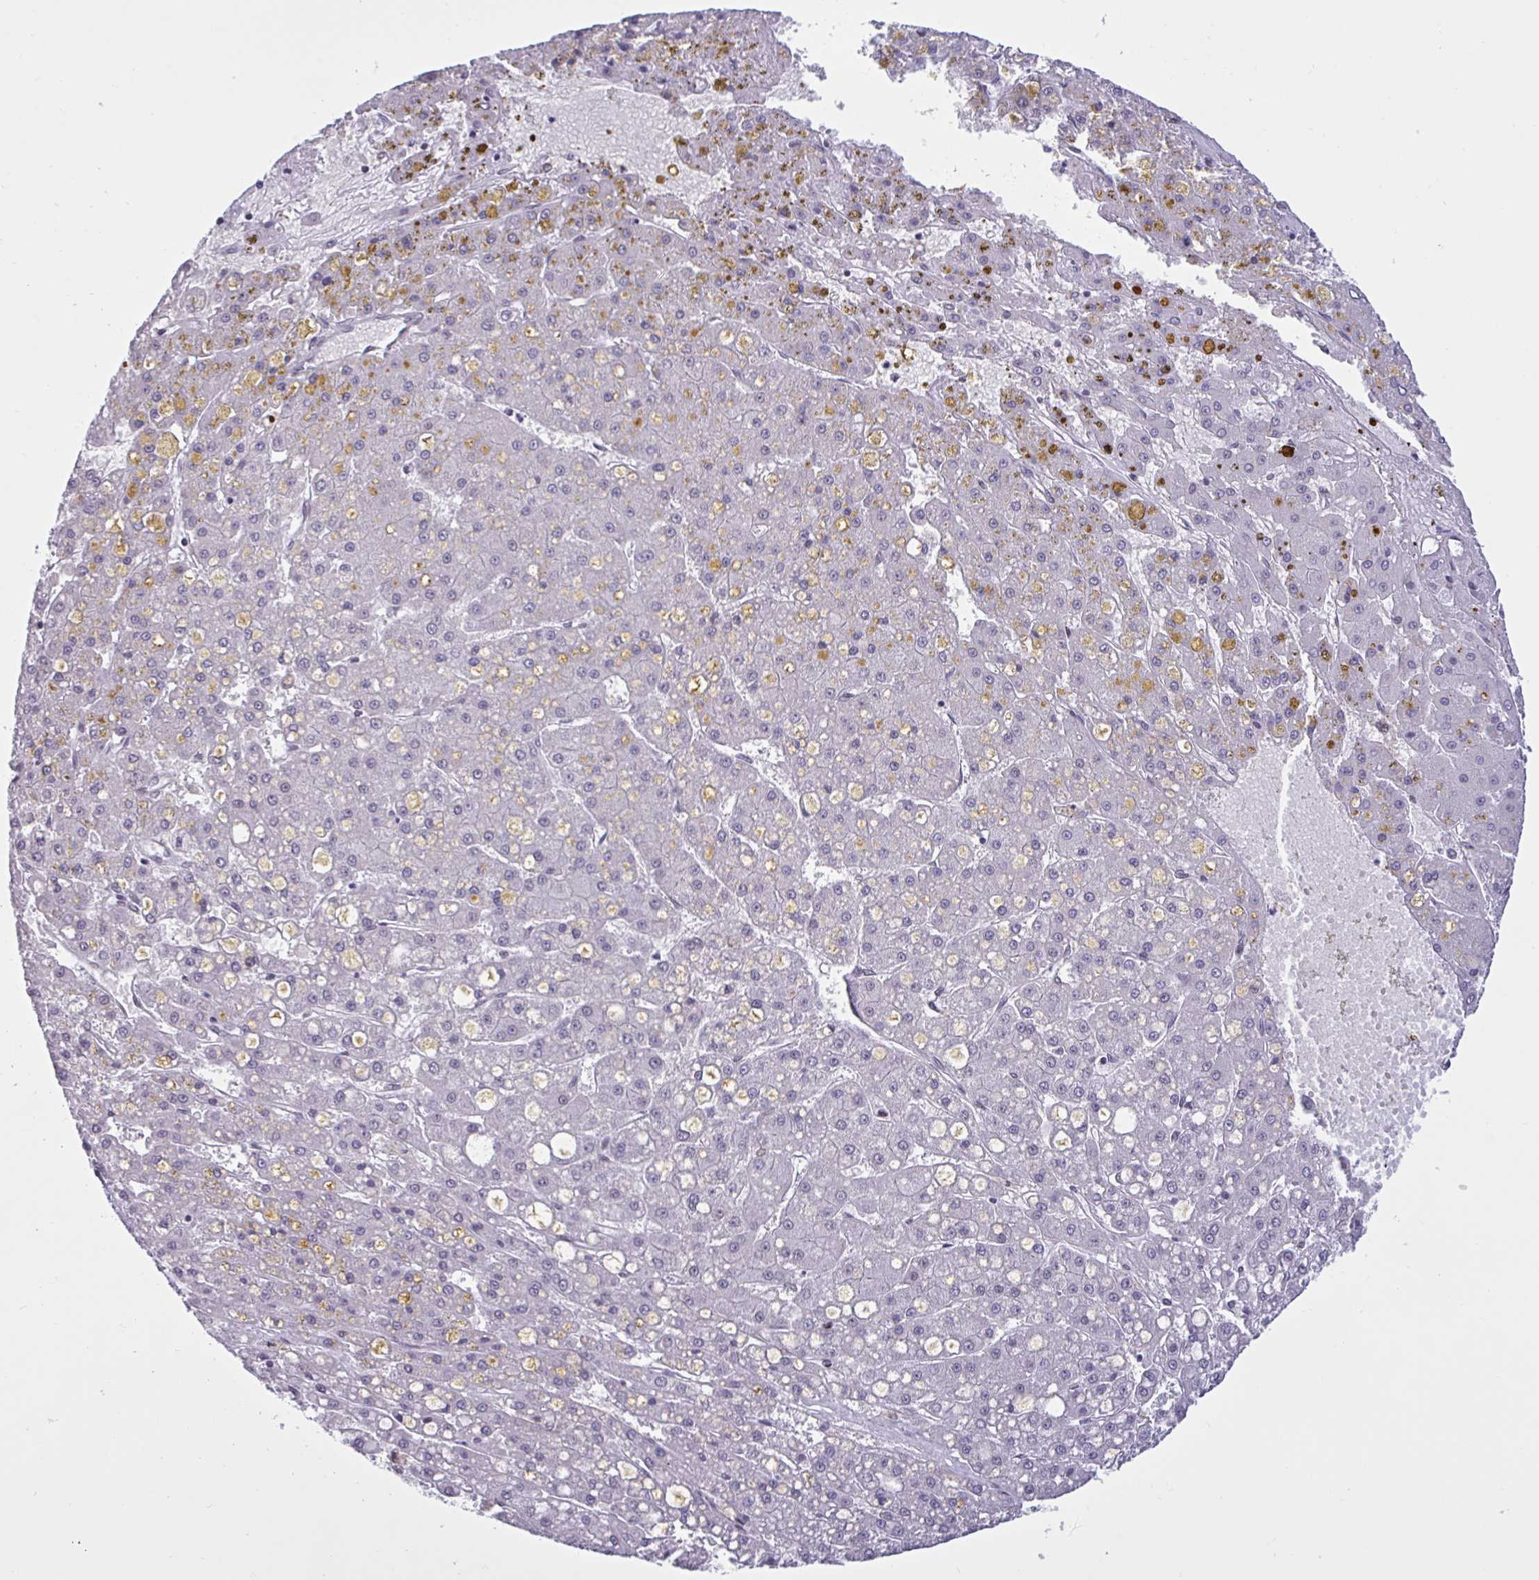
{"staining": {"intensity": "negative", "quantity": "none", "location": "none"}, "tissue": "liver cancer", "cell_type": "Tumor cells", "image_type": "cancer", "snomed": [{"axis": "morphology", "description": "Carcinoma, Hepatocellular, NOS"}, {"axis": "topography", "description": "Liver"}], "caption": "Protein analysis of liver hepatocellular carcinoma exhibits no significant expression in tumor cells.", "gene": "CBFA2T2", "patient": {"sex": "male", "age": 67}}